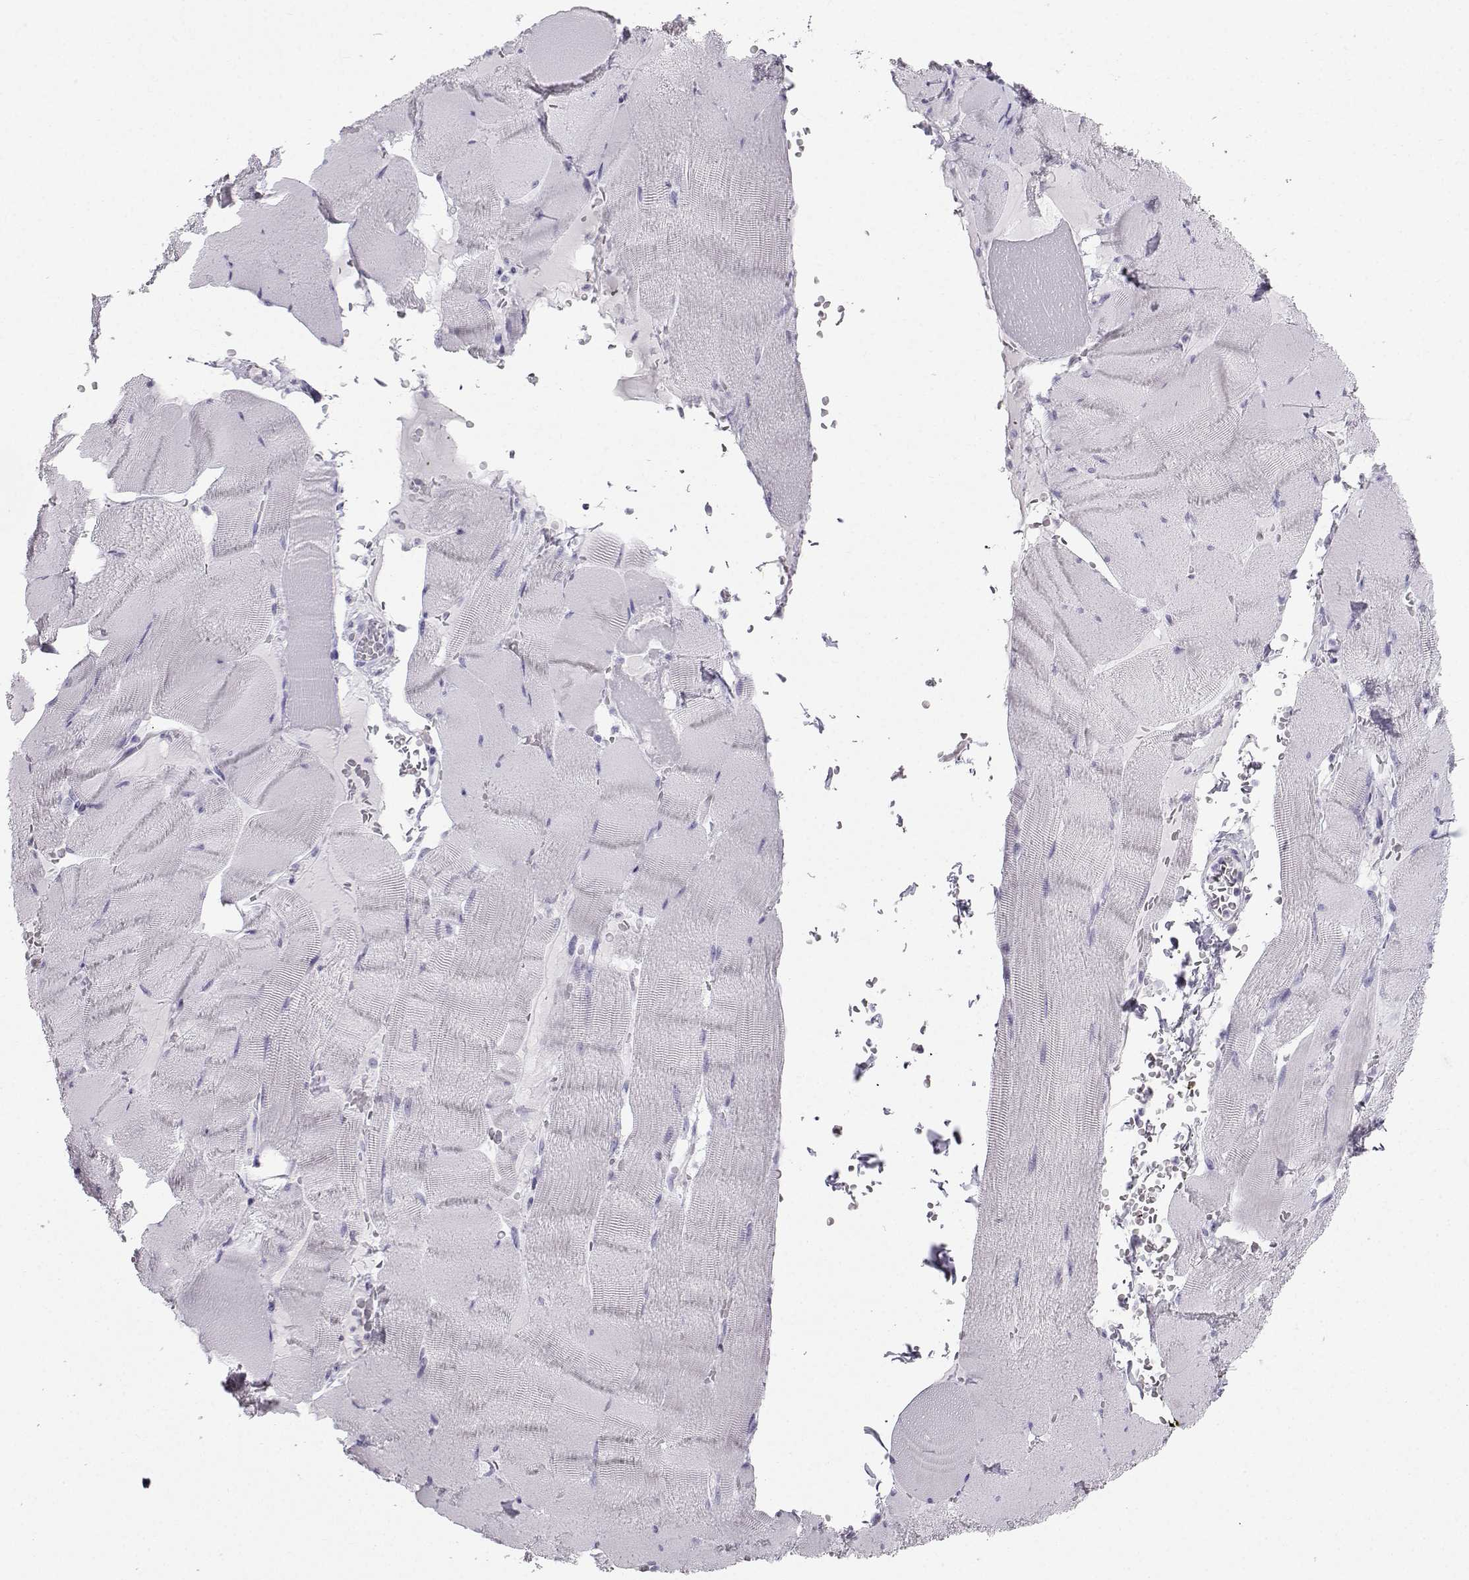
{"staining": {"intensity": "negative", "quantity": "none", "location": "none"}, "tissue": "skeletal muscle", "cell_type": "Myocytes", "image_type": "normal", "snomed": [{"axis": "morphology", "description": "Normal tissue, NOS"}, {"axis": "topography", "description": "Skeletal muscle"}], "caption": "A histopathology image of human skeletal muscle is negative for staining in myocytes. The staining is performed using DAB brown chromogen with nuclei counter-stained in using hematoxylin.", "gene": "IQCD", "patient": {"sex": "male", "age": 56}}